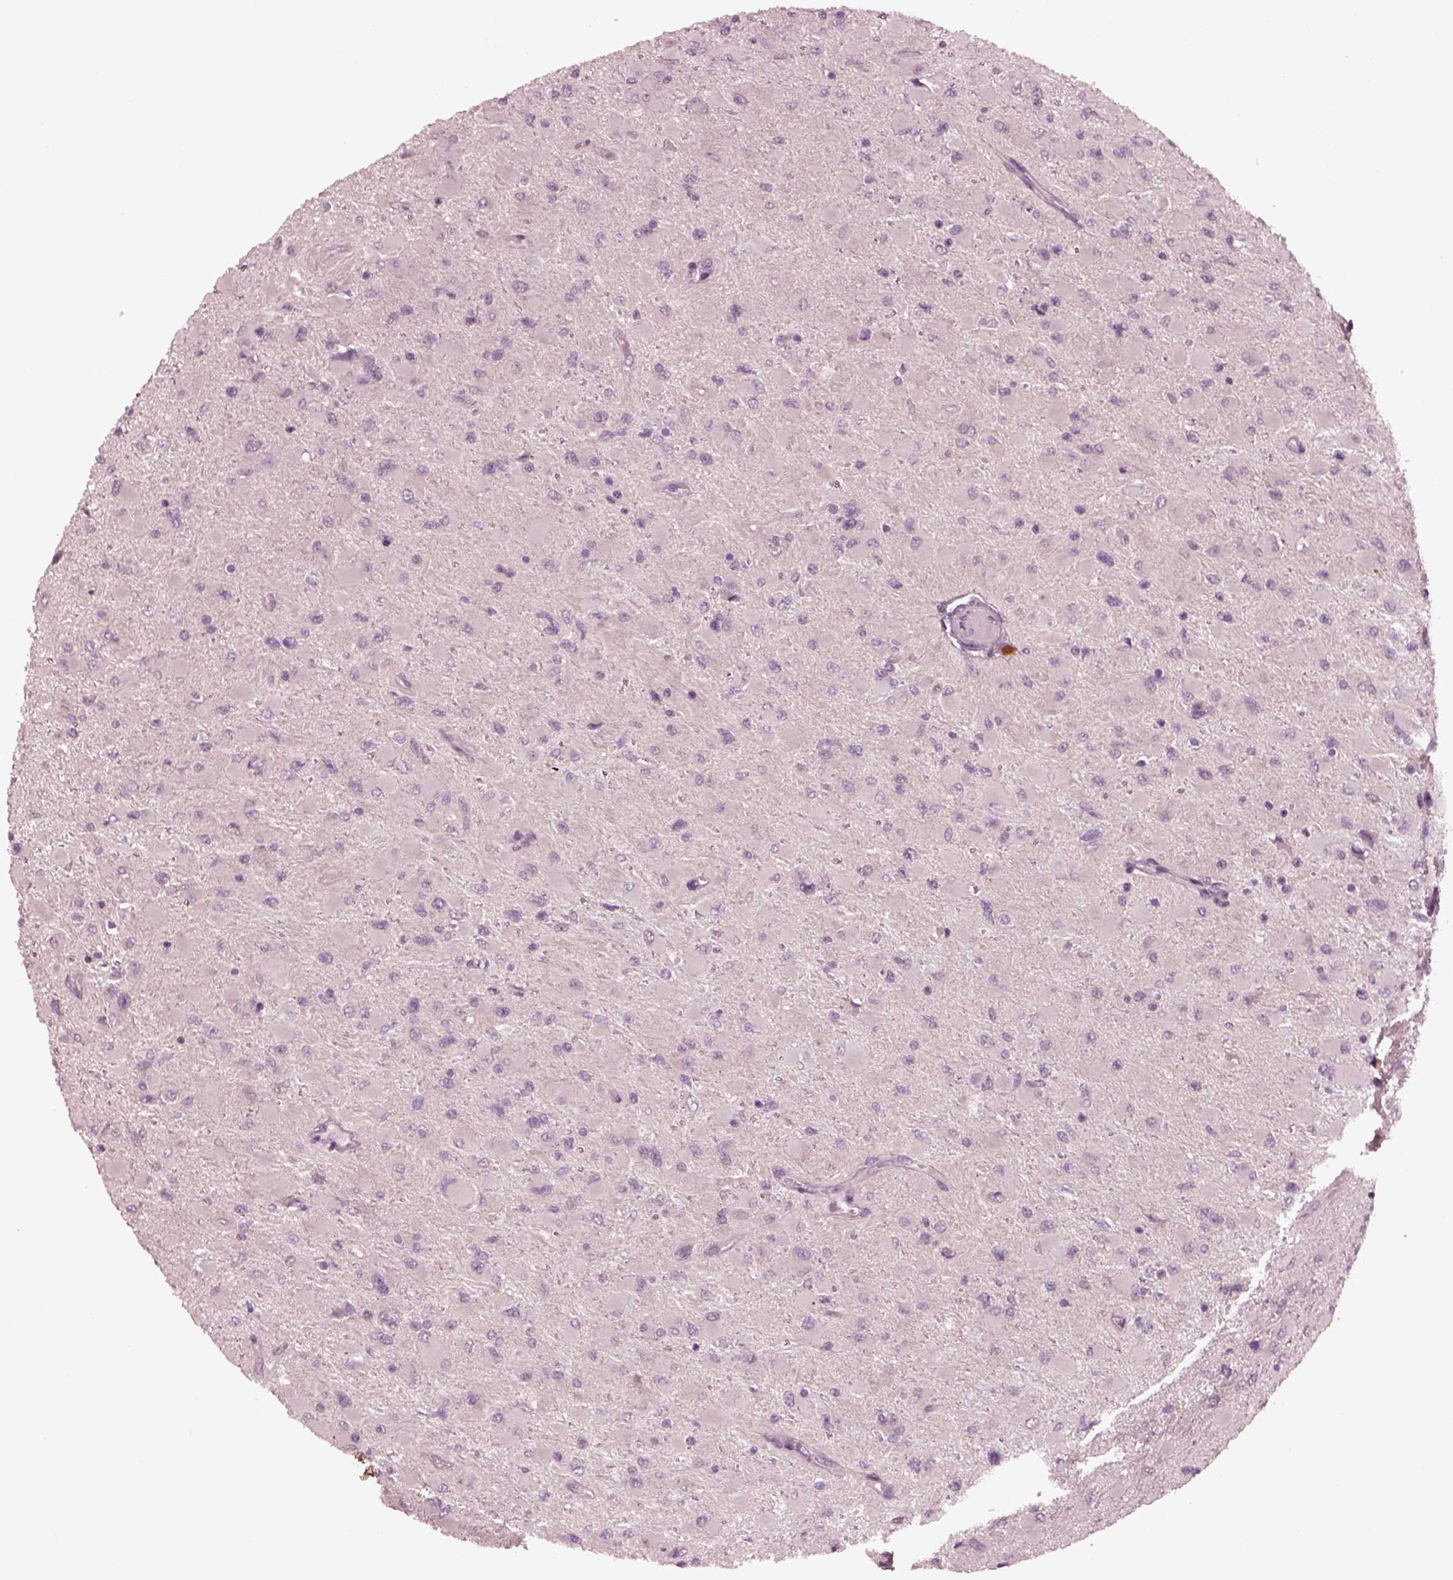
{"staining": {"intensity": "negative", "quantity": "none", "location": "none"}, "tissue": "glioma", "cell_type": "Tumor cells", "image_type": "cancer", "snomed": [{"axis": "morphology", "description": "Glioma, malignant, High grade"}, {"axis": "topography", "description": "Cerebral cortex"}], "caption": "There is no significant expression in tumor cells of glioma.", "gene": "YY2", "patient": {"sex": "female", "age": 36}}